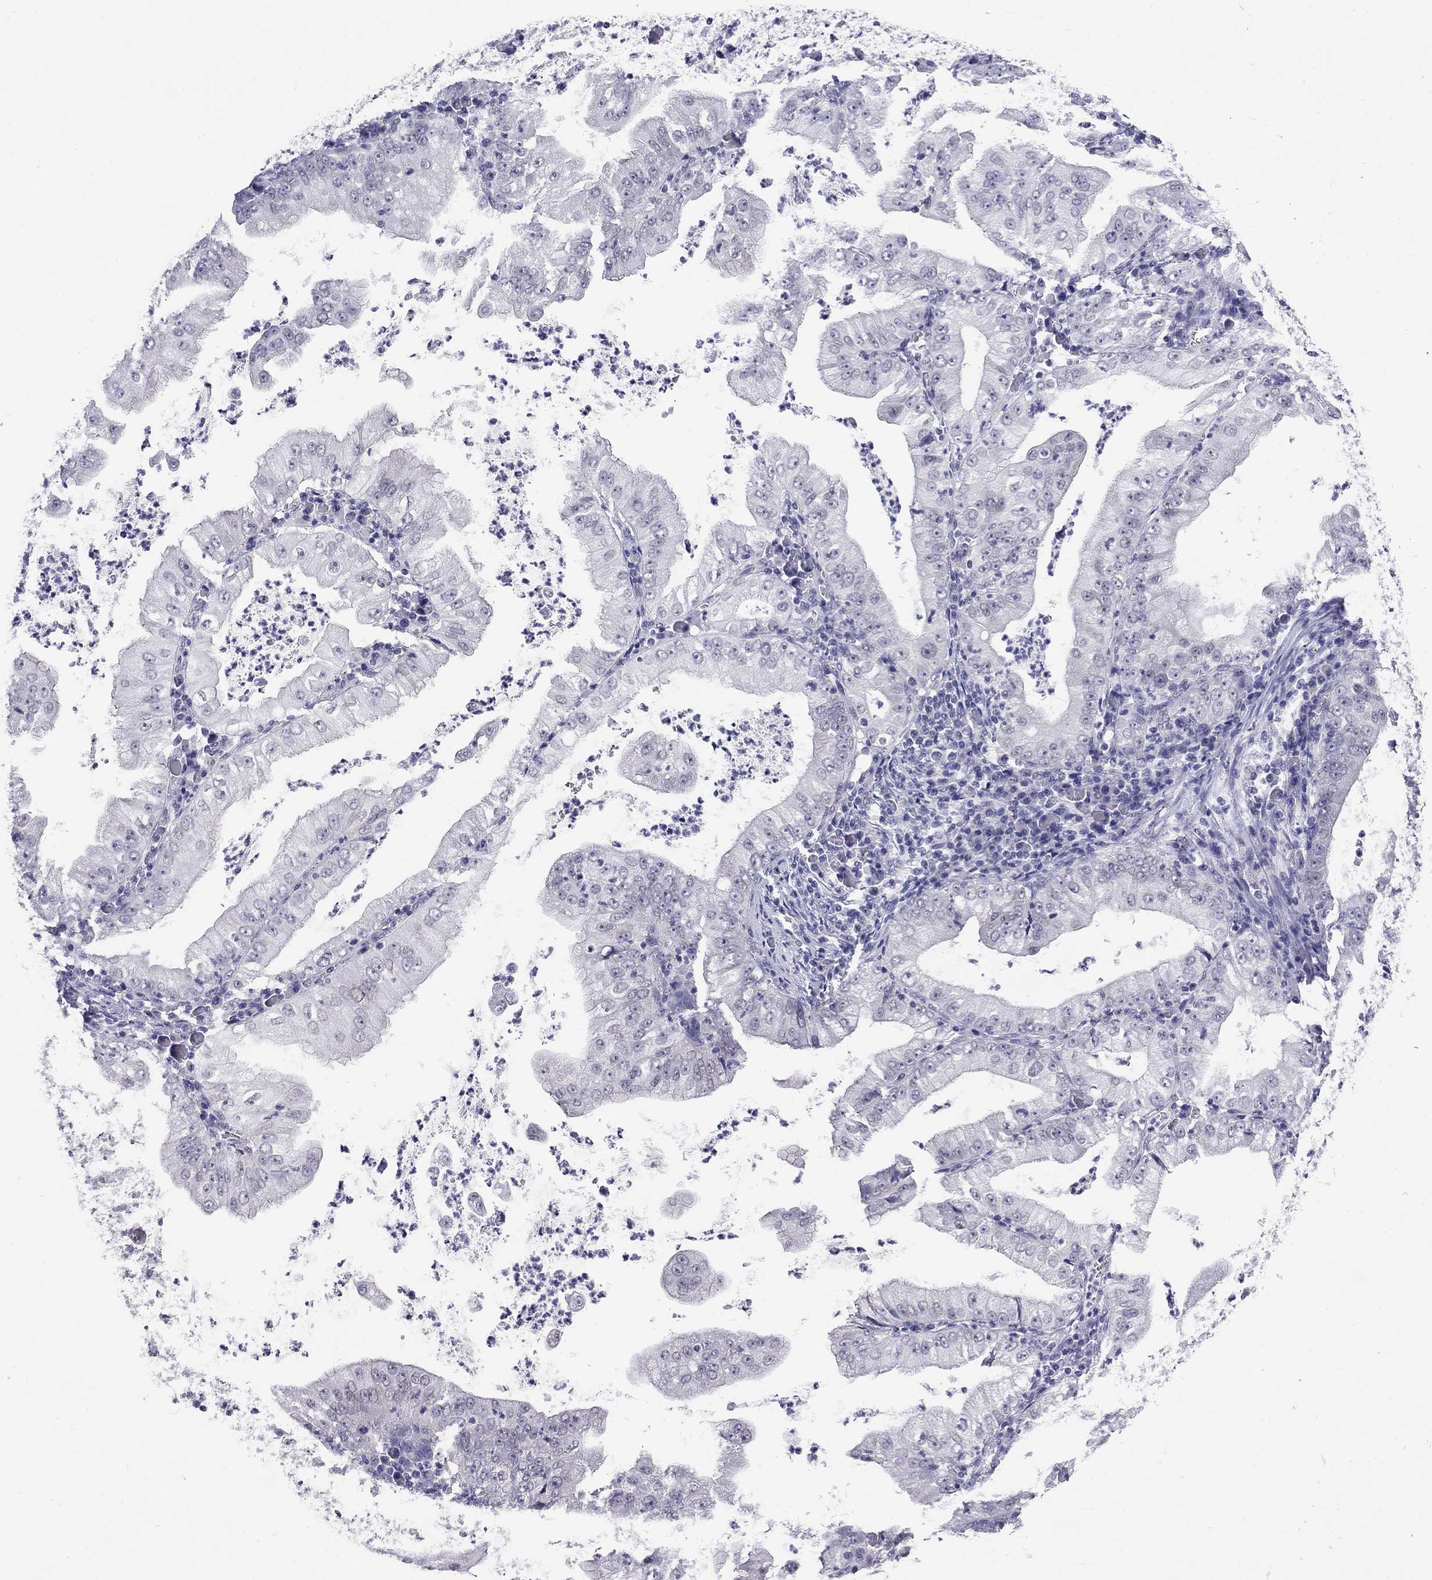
{"staining": {"intensity": "negative", "quantity": "none", "location": "none"}, "tissue": "stomach cancer", "cell_type": "Tumor cells", "image_type": "cancer", "snomed": [{"axis": "morphology", "description": "Adenocarcinoma, NOS"}, {"axis": "topography", "description": "Stomach"}], "caption": "Immunohistochemistry (IHC) of human stomach cancer exhibits no staining in tumor cells.", "gene": "ARMC12", "patient": {"sex": "male", "age": 76}}